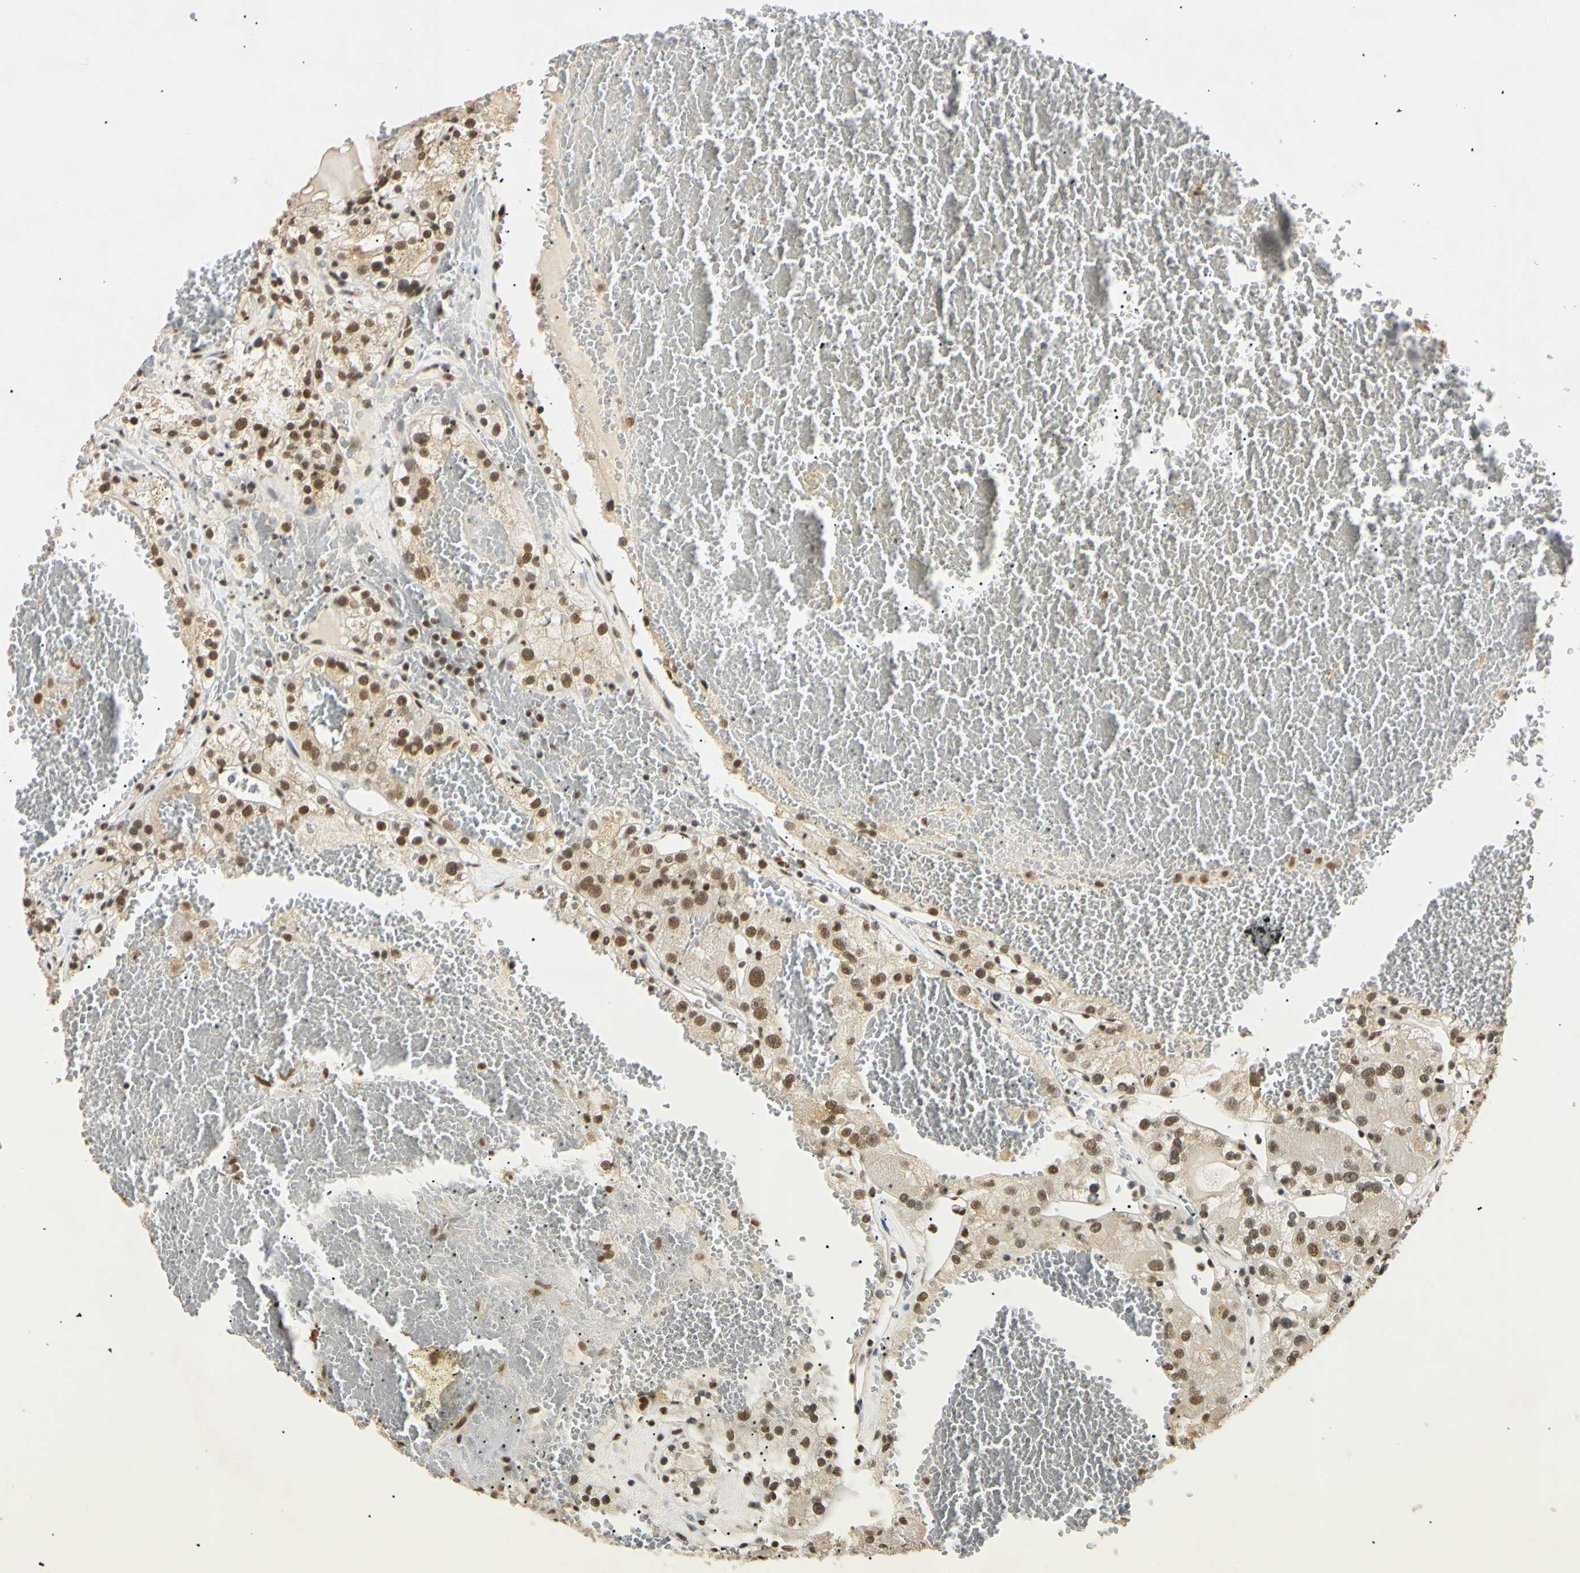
{"staining": {"intensity": "strong", "quantity": ">75%", "location": "nuclear"}, "tissue": "renal cancer", "cell_type": "Tumor cells", "image_type": "cancer", "snomed": [{"axis": "morphology", "description": "Normal tissue, NOS"}, {"axis": "morphology", "description": "Adenocarcinoma, NOS"}, {"axis": "topography", "description": "Kidney"}], "caption": "Immunohistochemical staining of adenocarcinoma (renal) demonstrates strong nuclear protein positivity in about >75% of tumor cells. (IHC, brightfield microscopy, high magnification).", "gene": "SMARCA5", "patient": {"sex": "male", "age": 61}}